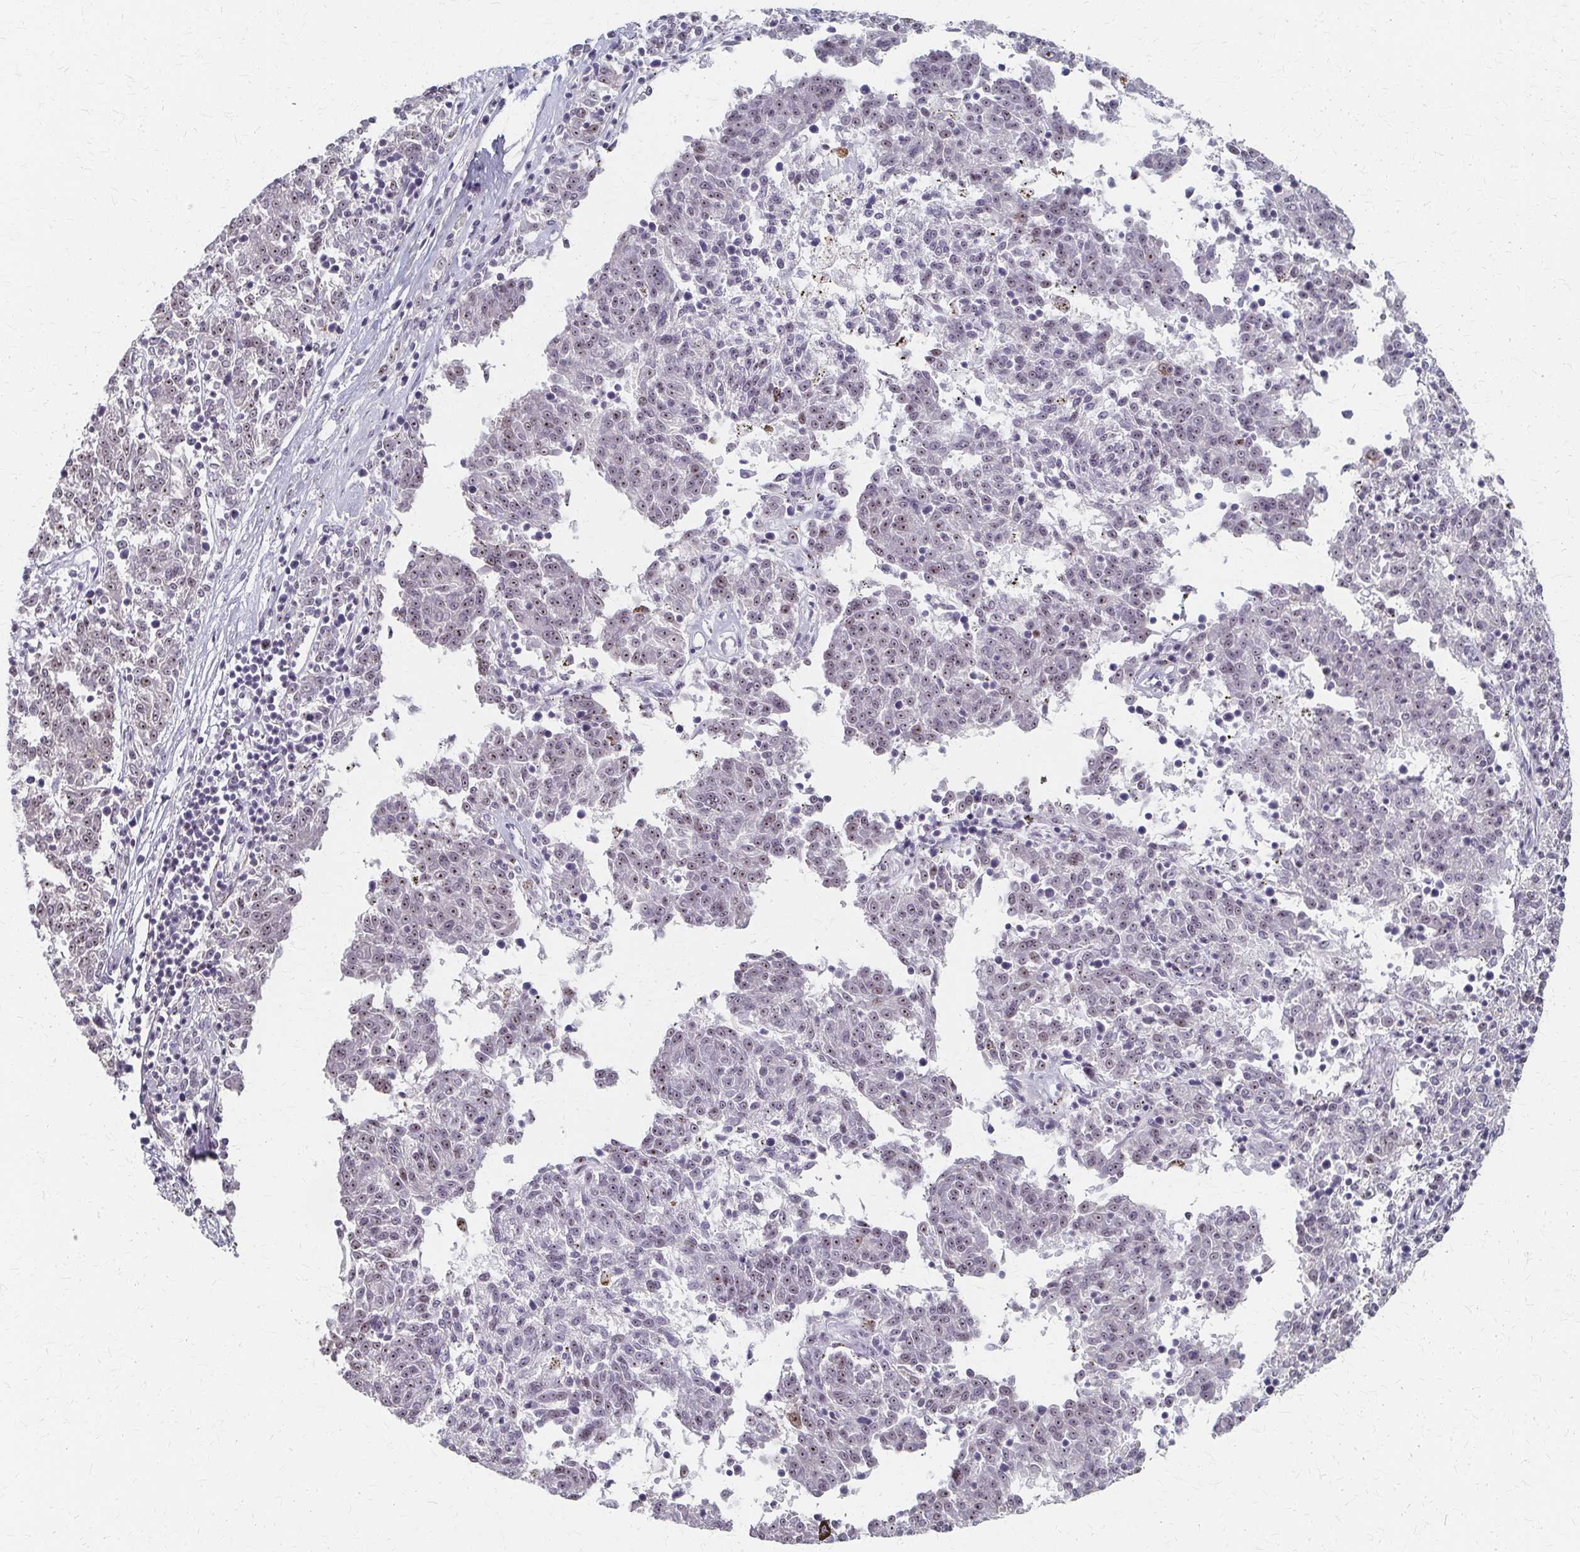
{"staining": {"intensity": "weak", "quantity": "25%-75%", "location": "nuclear"}, "tissue": "melanoma", "cell_type": "Tumor cells", "image_type": "cancer", "snomed": [{"axis": "morphology", "description": "Malignant melanoma, NOS"}, {"axis": "topography", "description": "Skin"}], "caption": "An image of human malignant melanoma stained for a protein demonstrates weak nuclear brown staining in tumor cells. The staining is performed using DAB (3,3'-diaminobenzidine) brown chromogen to label protein expression. The nuclei are counter-stained blue using hematoxylin.", "gene": "PES1", "patient": {"sex": "female", "age": 72}}